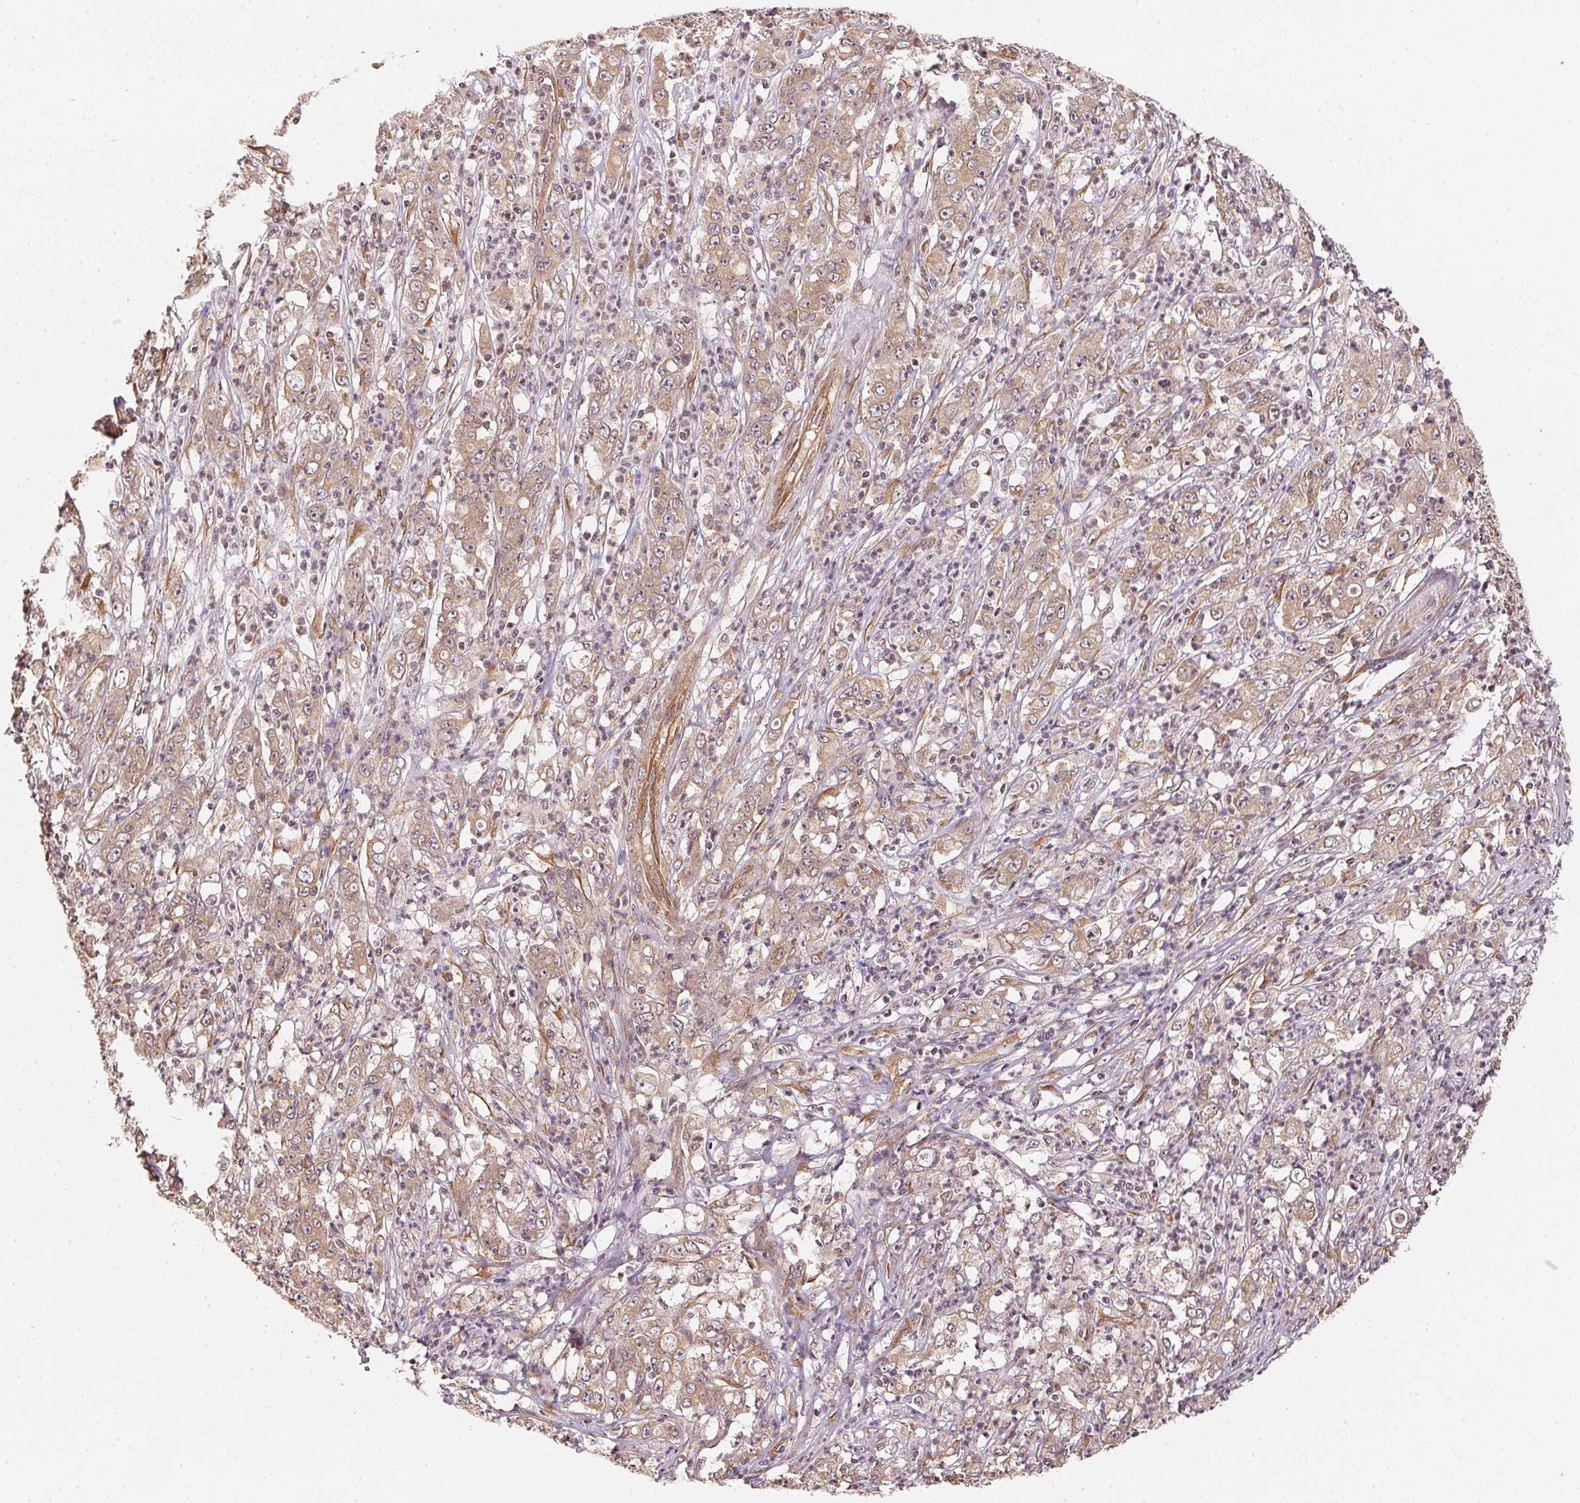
{"staining": {"intensity": "weak", "quantity": ">75%", "location": "cytoplasmic/membranous"}, "tissue": "stomach cancer", "cell_type": "Tumor cells", "image_type": "cancer", "snomed": [{"axis": "morphology", "description": "Adenocarcinoma, NOS"}, {"axis": "topography", "description": "Stomach, lower"}], "caption": "DAB (3,3'-diaminobenzidine) immunohistochemical staining of human stomach cancer (adenocarcinoma) shows weak cytoplasmic/membranous protein staining in about >75% of tumor cells.", "gene": "STRN4", "patient": {"sex": "female", "age": 71}}